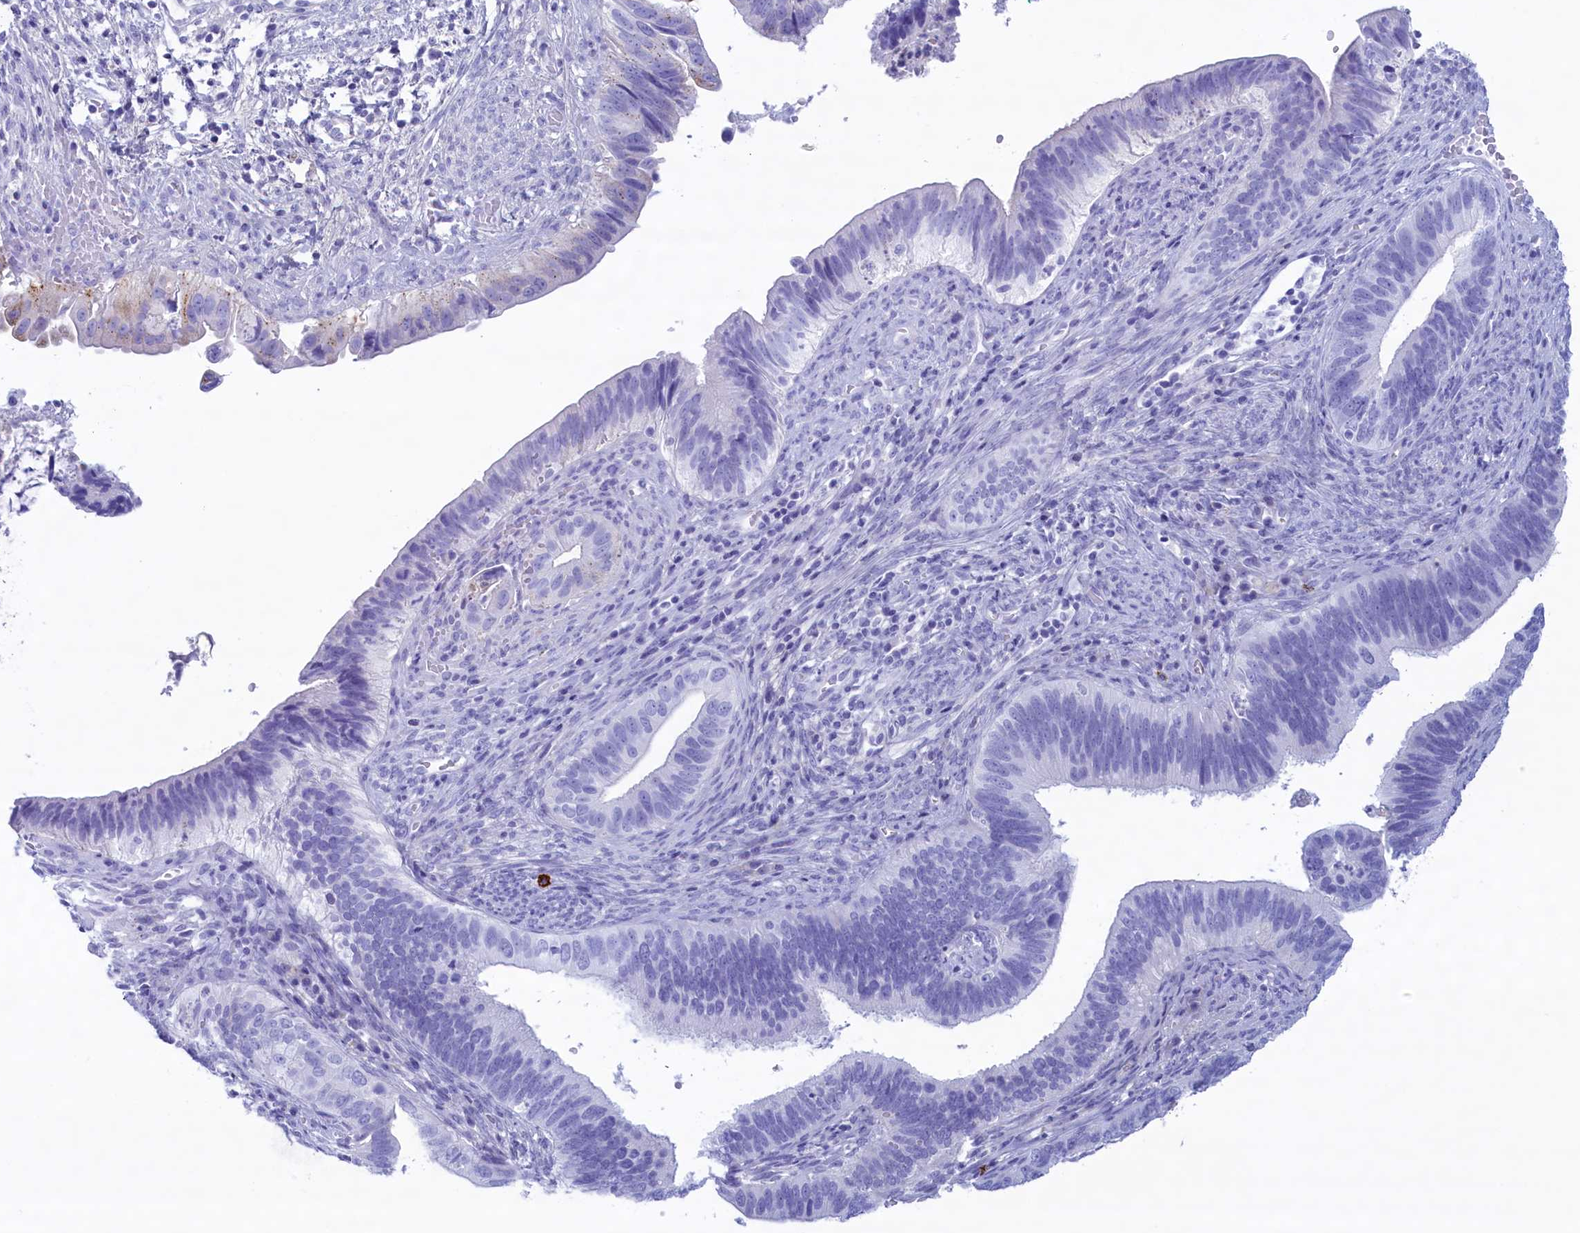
{"staining": {"intensity": "negative", "quantity": "none", "location": "none"}, "tissue": "cervical cancer", "cell_type": "Tumor cells", "image_type": "cancer", "snomed": [{"axis": "morphology", "description": "Adenocarcinoma, NOS"}, {"axis": "topography", "description": "Cervix"}], "caption": "High power microscopy photomicrograph of an immunohistochemistry (IHC) micrograph of cervical cancer, revealing no significant staining in tumor cells. Brightfield microscopy of immunohistochemistry stained with DAB (brown) and hematoxylin (blue), captured at high magnification.", "gene": "MPV17L2", "patient": {"sex": "female", "age": 42}}